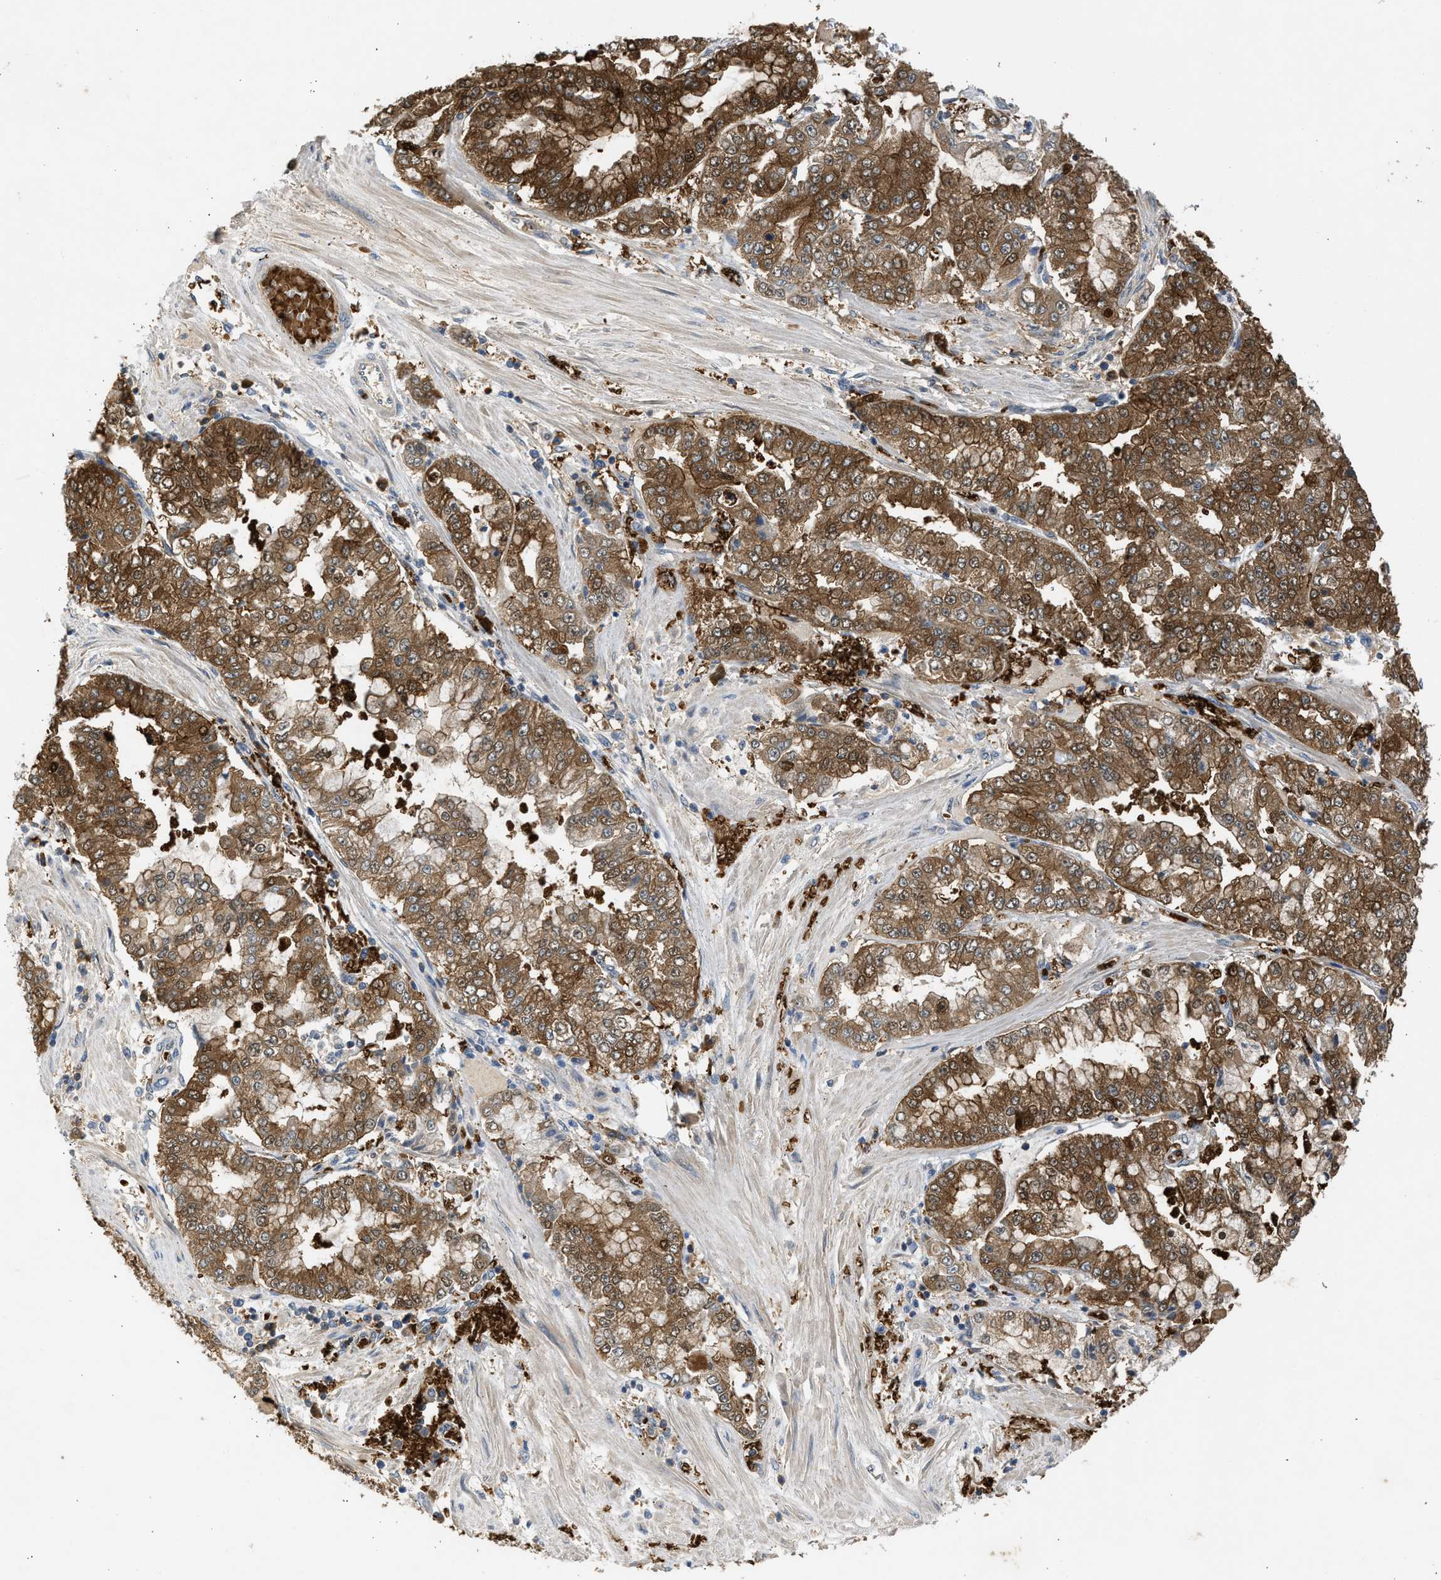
{"staining": {"intensity": "moderate", "quantity": ">75%", "location": "cytoplasmic/membranous"}, "tissue": "stomach cancer", "cell_type": "Tumor cells", "image_type": "cancer", "snomed": [{"axis": "morphology", "description": "Adenocarcinoma, NOS"}, {"axis": "topography", "description": "Stomach"}], "caption": "Stomach cancer stained with immunohistochemistry exhibits moderate cytoplasmic/membranous expression in approximately >75% of tumor cells.", "gene": "MAPK7", "patient": {"sex": "male", "age": 76}}